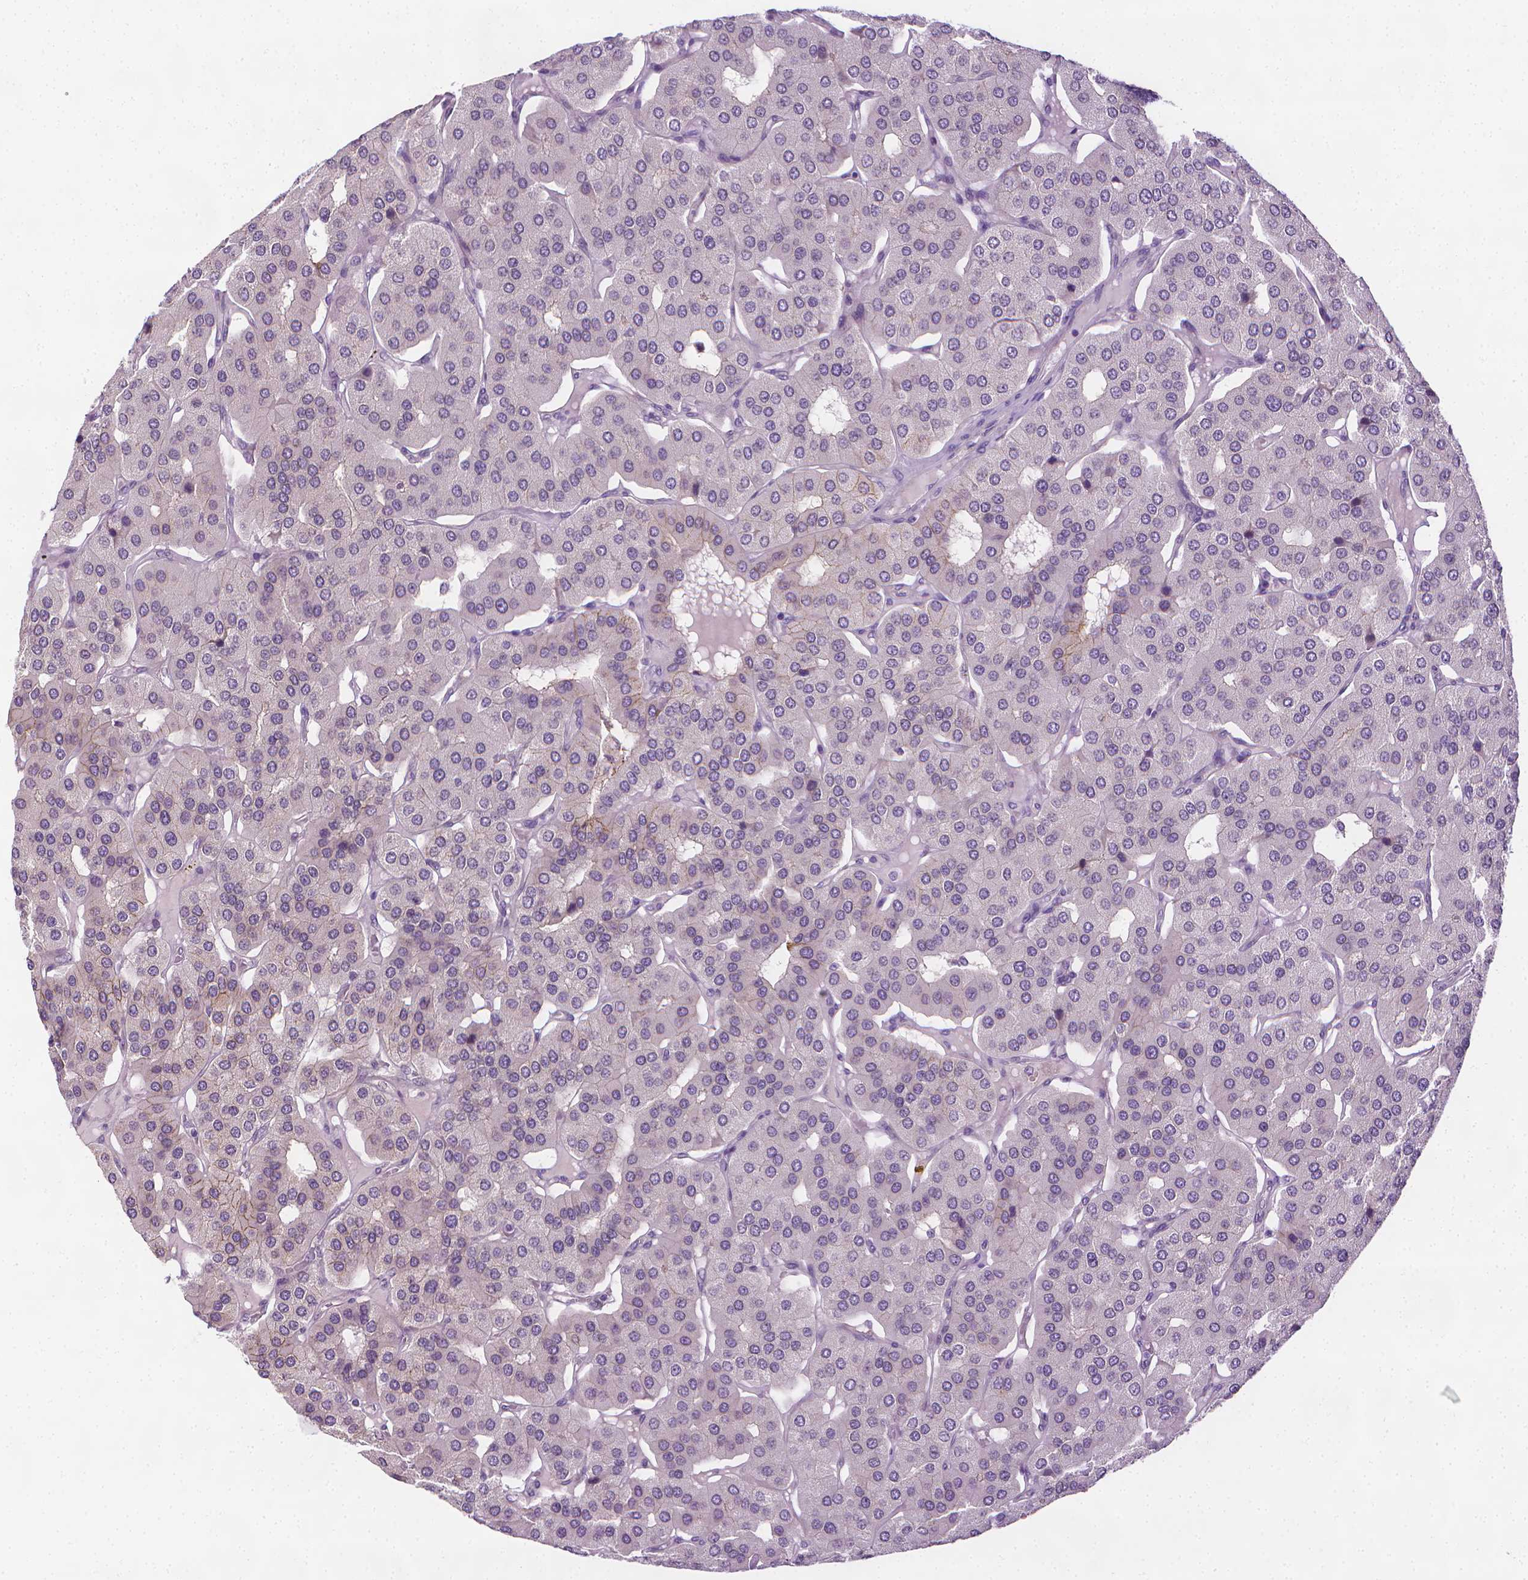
{"staining": {"intensity": "negative", "quantity": "none", "location": "none"}, "tissue": "parathyroid gland", "cell_type": "Glandular cells", "image_type": "normal", "snomed": [{"axis": "morphology", "description": "Normal tissue, NOS"}, {"axis": "morphology", "description": "Adenoma, NOS"}, {"axis": "topography", "description": "Parathyroid gland"}], "caption": "Glandular cells show no significant protein expression in benign parathyroid gland. The staining was performed using DAB (3,3'-diaminobenzidine) to visualize the protein expression in brown, while the nuclei were stained in blue with hematoxylin (Magnification: 20x).", "gene": "MCOLN3", "patient": {"sex": "female", "age": 86}}